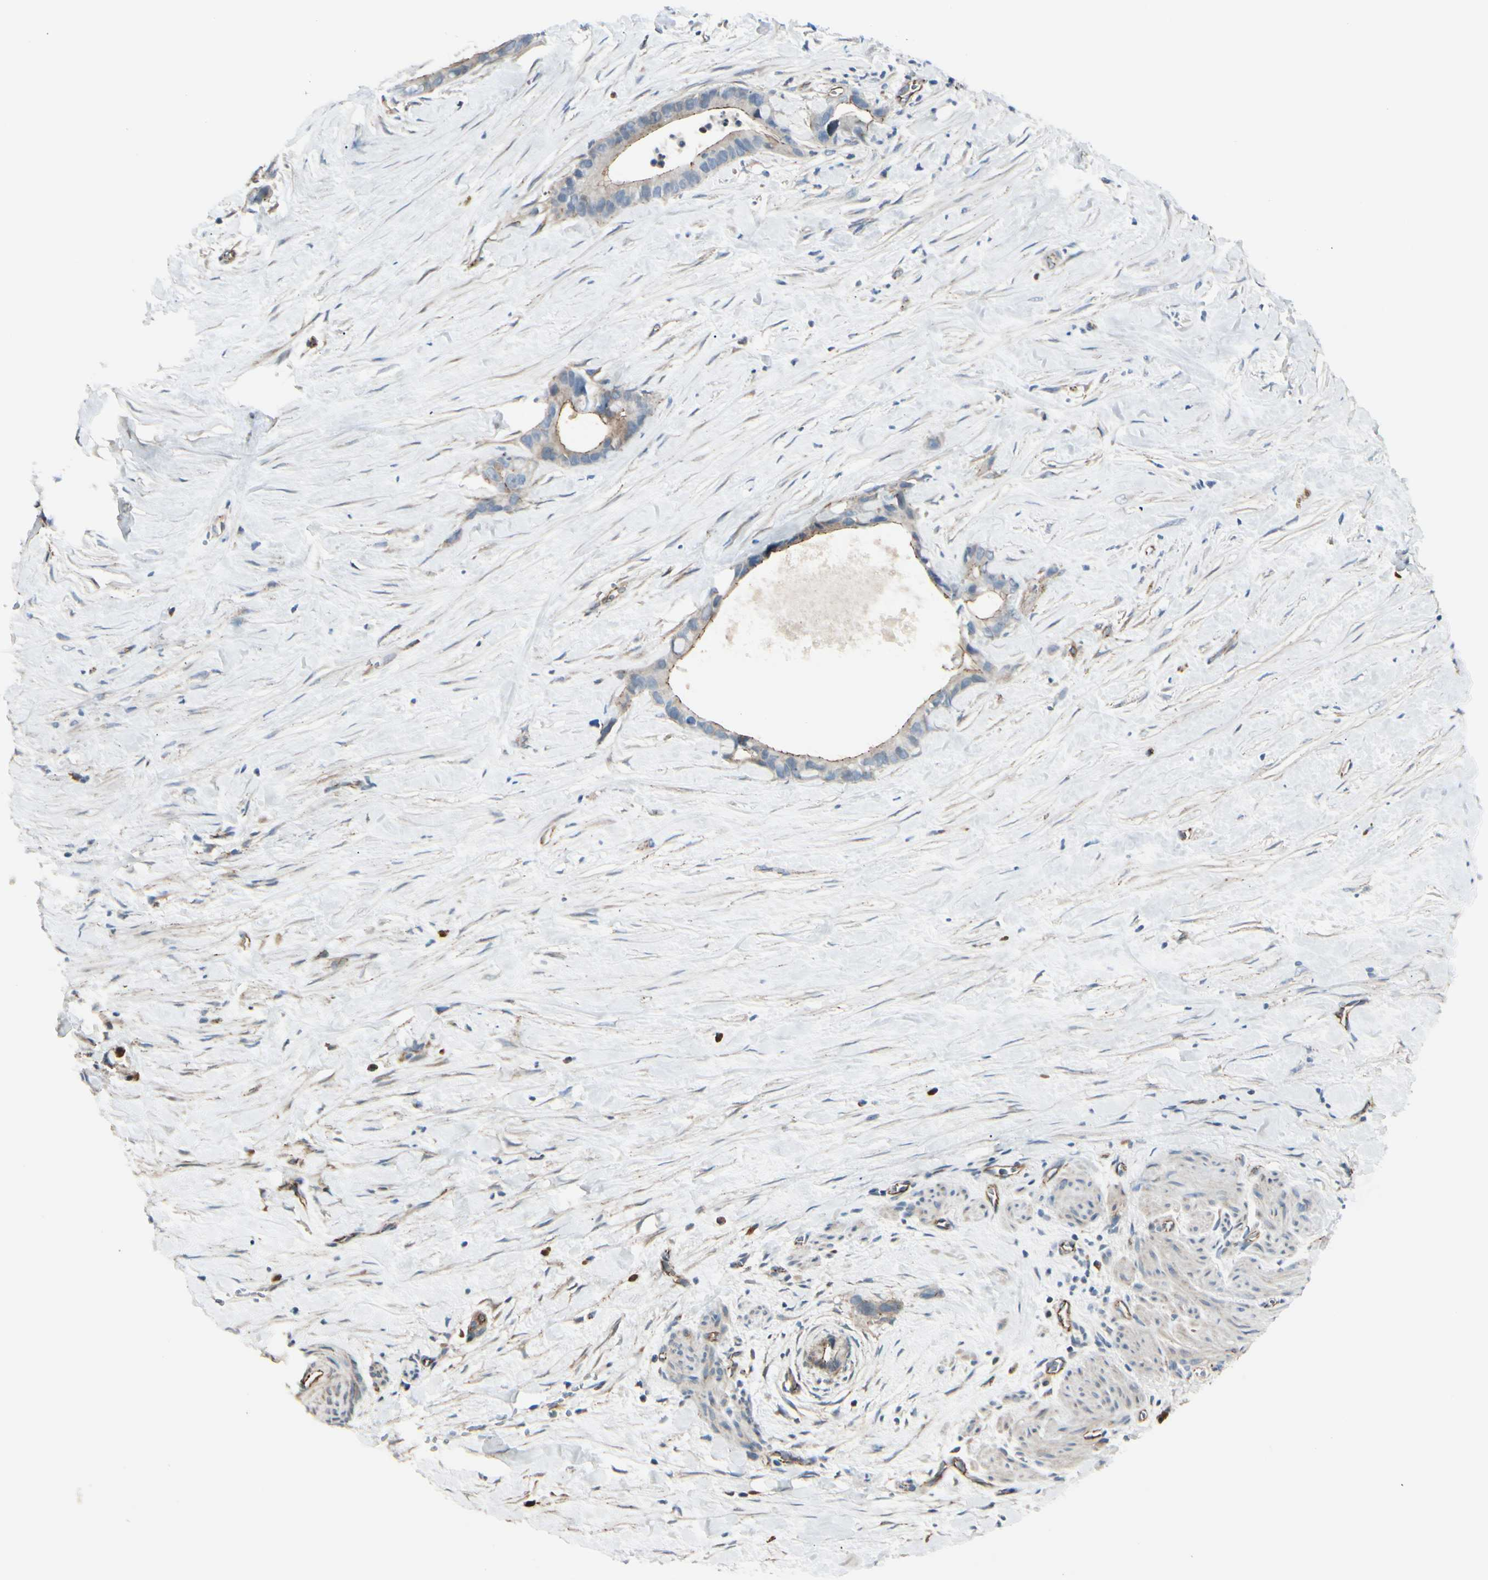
{"staining": {"intensity": "weak", "quantity": "25%-75%", "location": "cytoplasmic/membranous"}, "tissue": "liver cancer", "cell_type": "Tumor cells", "image_type": "cancer", "snomed": [{"axis": "morphology", "description": "Cholangiocarcinoma"}, {"axis": "topography", "description": "Liver"}], "caption": "Liver cancer tissue shows weak cytoplasmic/membranous positivity in about 25%-75% of tumor cells", "gene": "TJP1", "patient": {"sex": "female", "age": 55}}